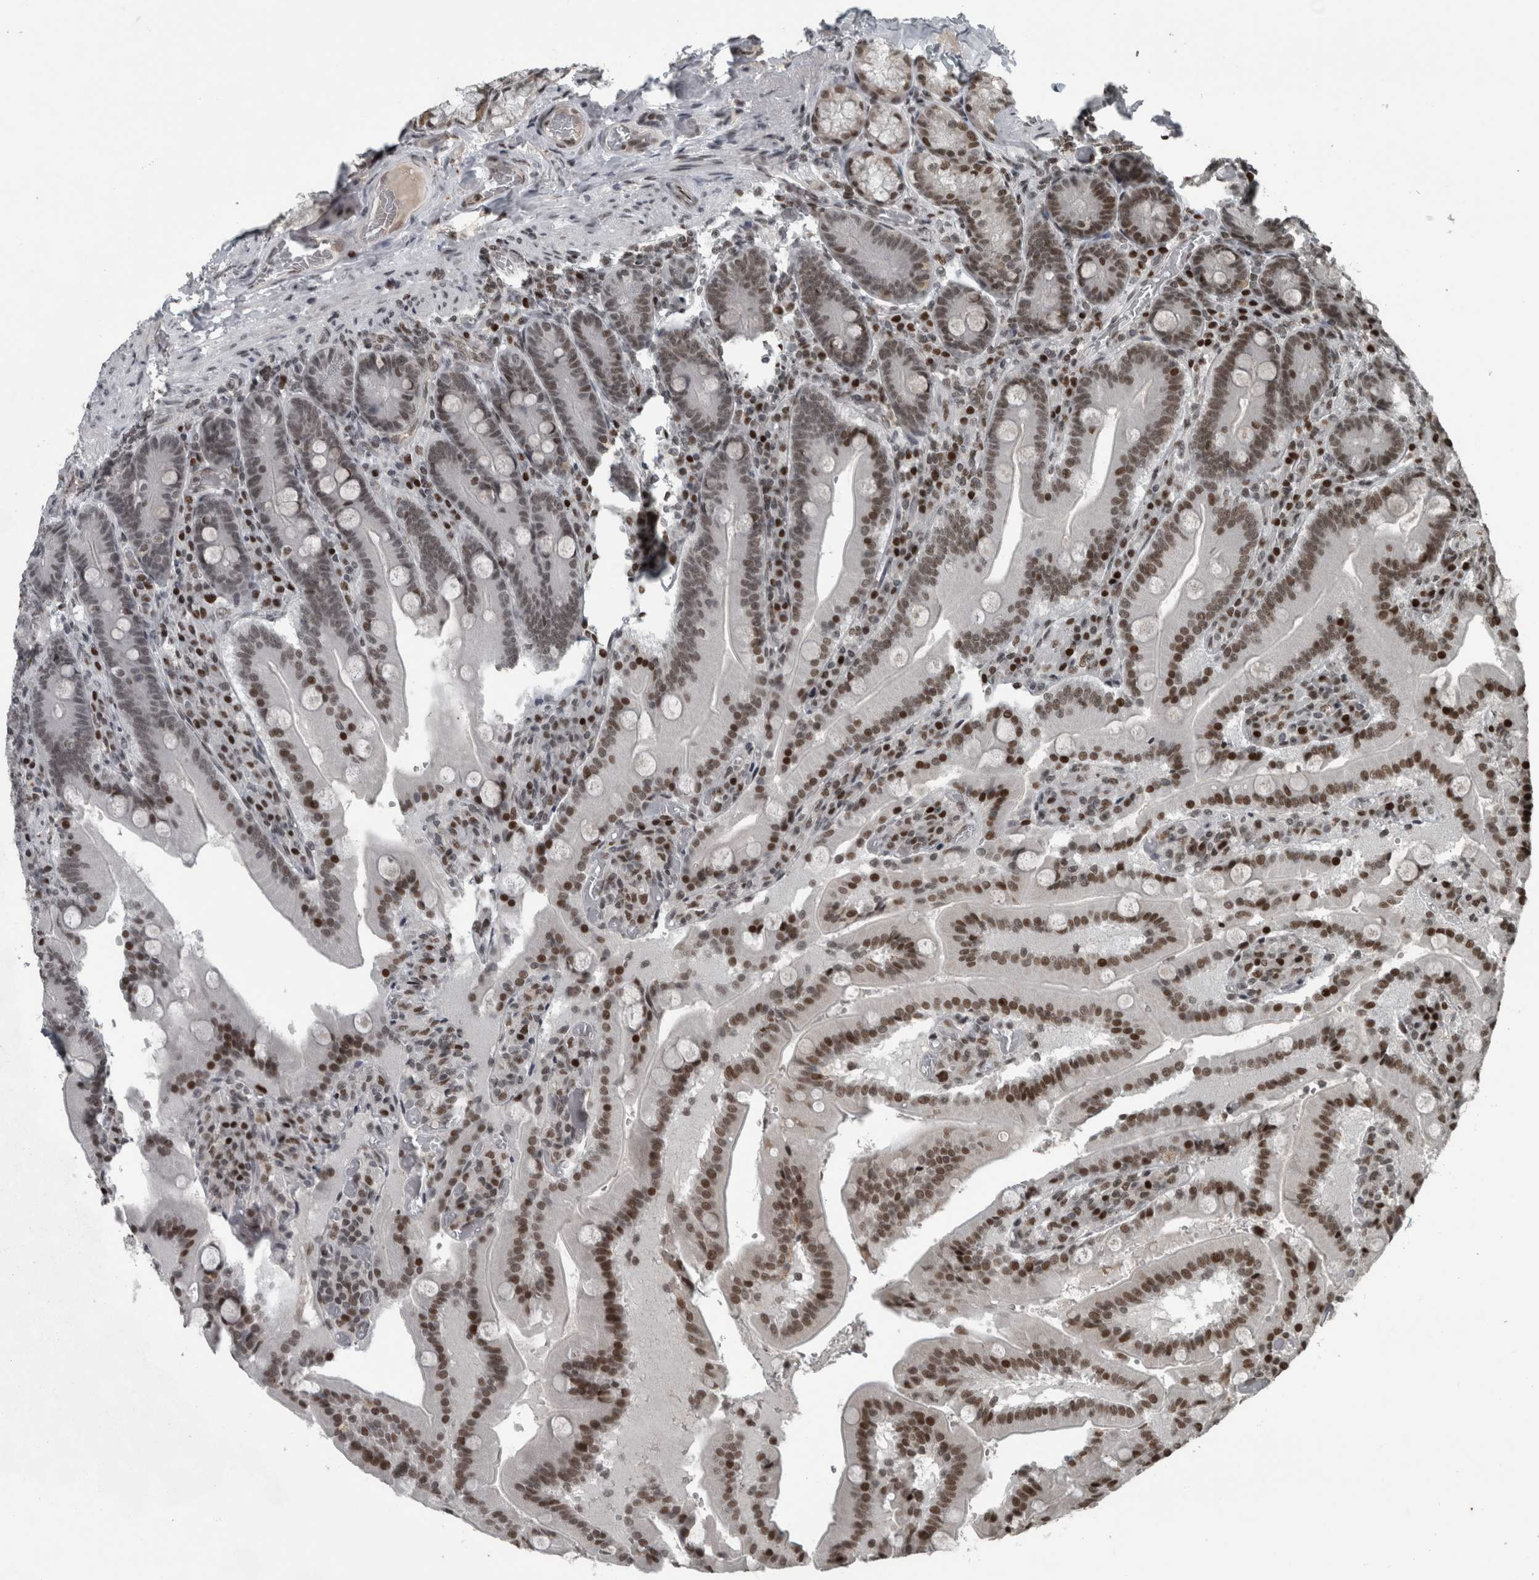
{"staining": {"intensity": "strong", "quantity": "25%-75%", "location": "nuclear"}, "tissue": "duodenum", "cell_type": "Glandular cells", "image_type": "normal", "snomed": [{"axis": "morphology", "description": "Normal tissue, NOS"}, {"axis": "topography", "description": "Duodenum"}], "caption": "DAB immunohistochemical staining of unremarkable duodenum demonstrates strong nuclear protein expression in approximately 25%-75% of glandular cells.", "gene": "UNC50", "patient": {"sex": "female", "age": 62}}